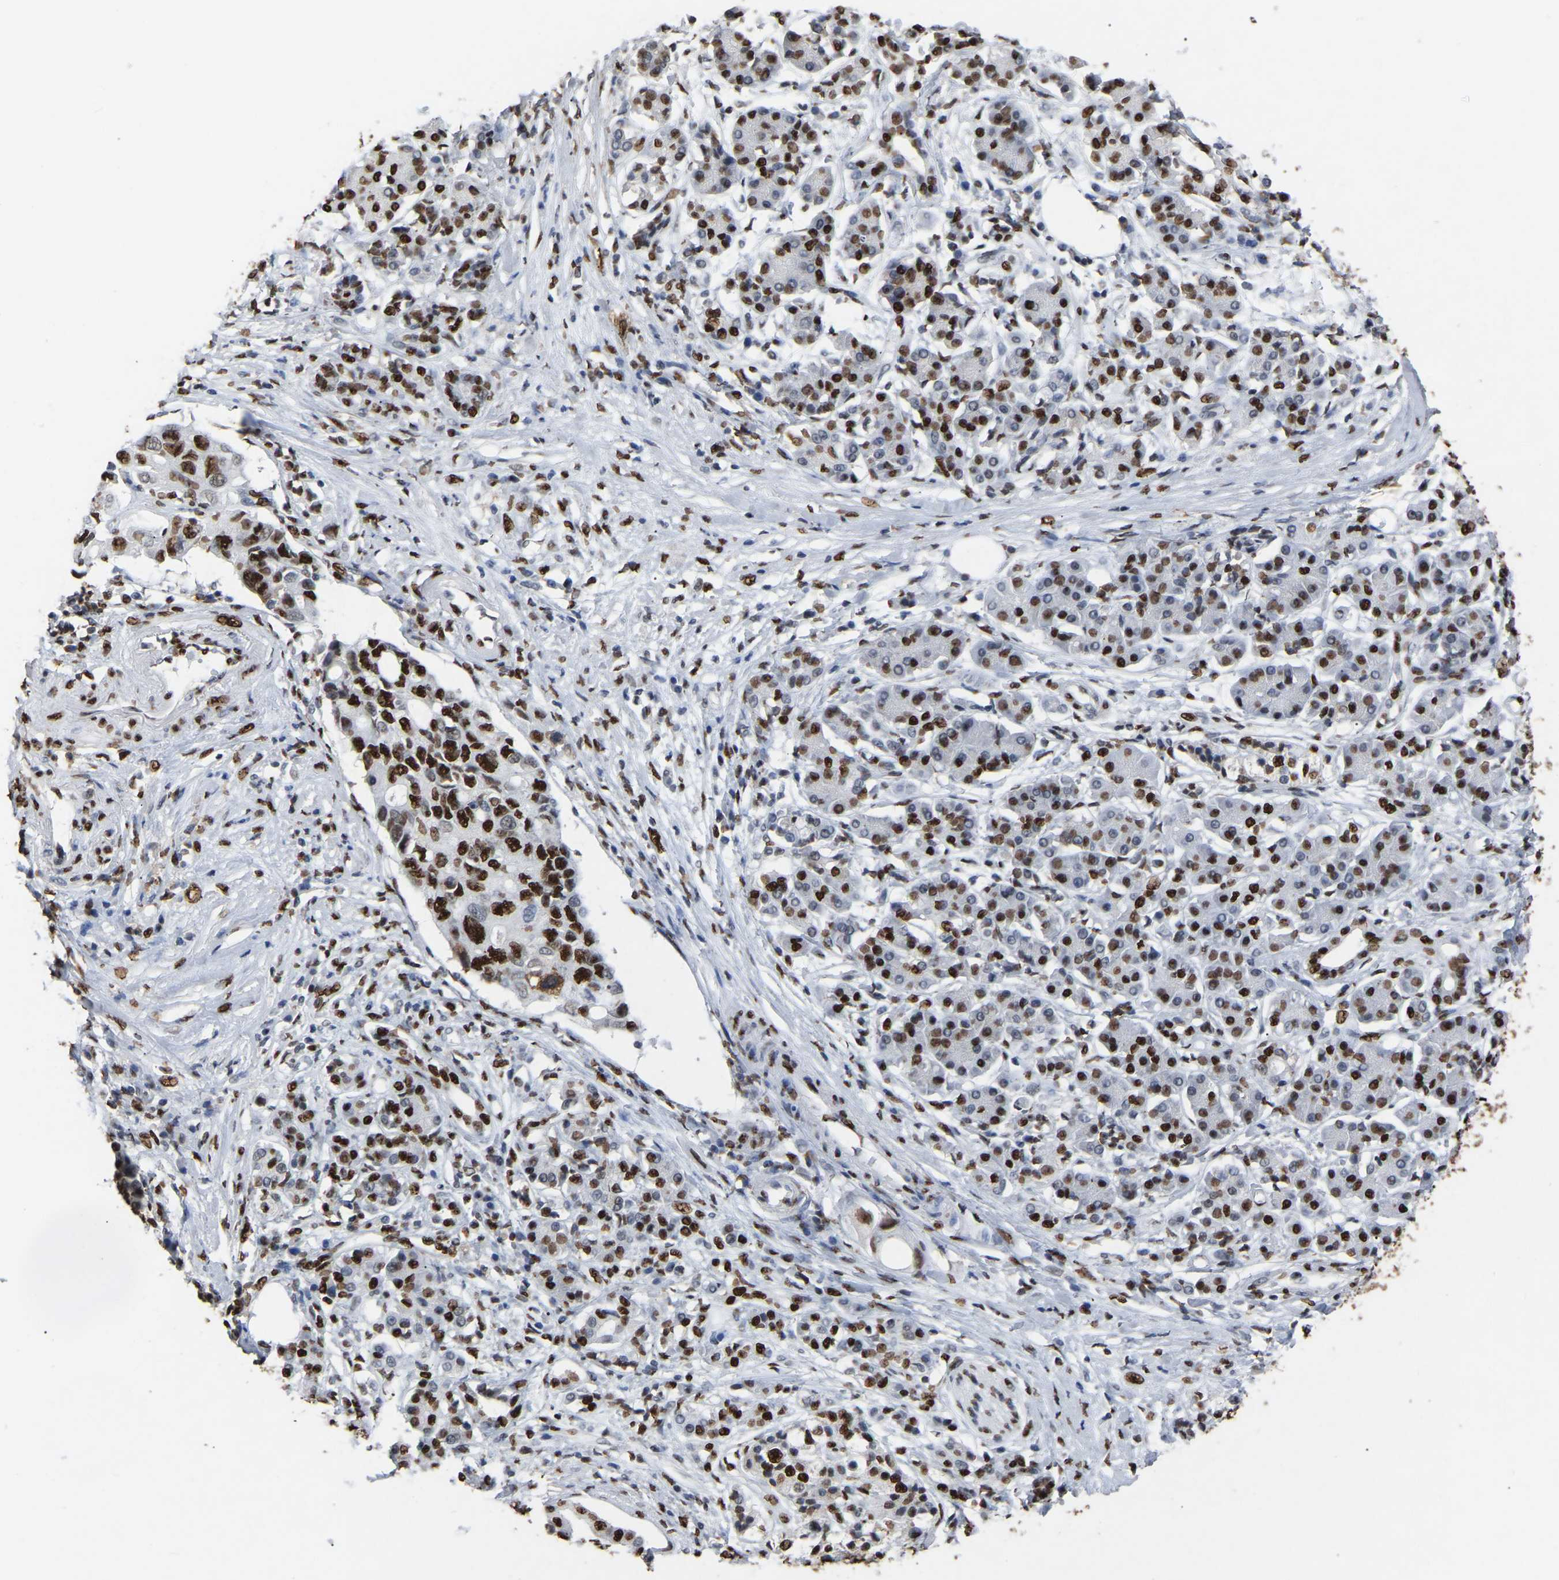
{"staining": {"intensity": "strong", "quantity": ">75%", "location": "nuclear"}, "tissue": "pancreatic cancer", "cell_type": "Tumor cells", "image_type": "cancer", "snomed": [{"axis": "morphology", "description": "Adenocarcinoma, NOS"}, {"axis": "topography", "description": "Pancreas"}], "caption": "Strong nuclear expression is seen in approximately >75% of tumor cells in pancreatic cancer (adenocarcinoma). Ihc stains the protein of interest in brown and the nuclei are stained blue.", "gene": "RBL2", "patient": {"sex": "female", "age": 56}}